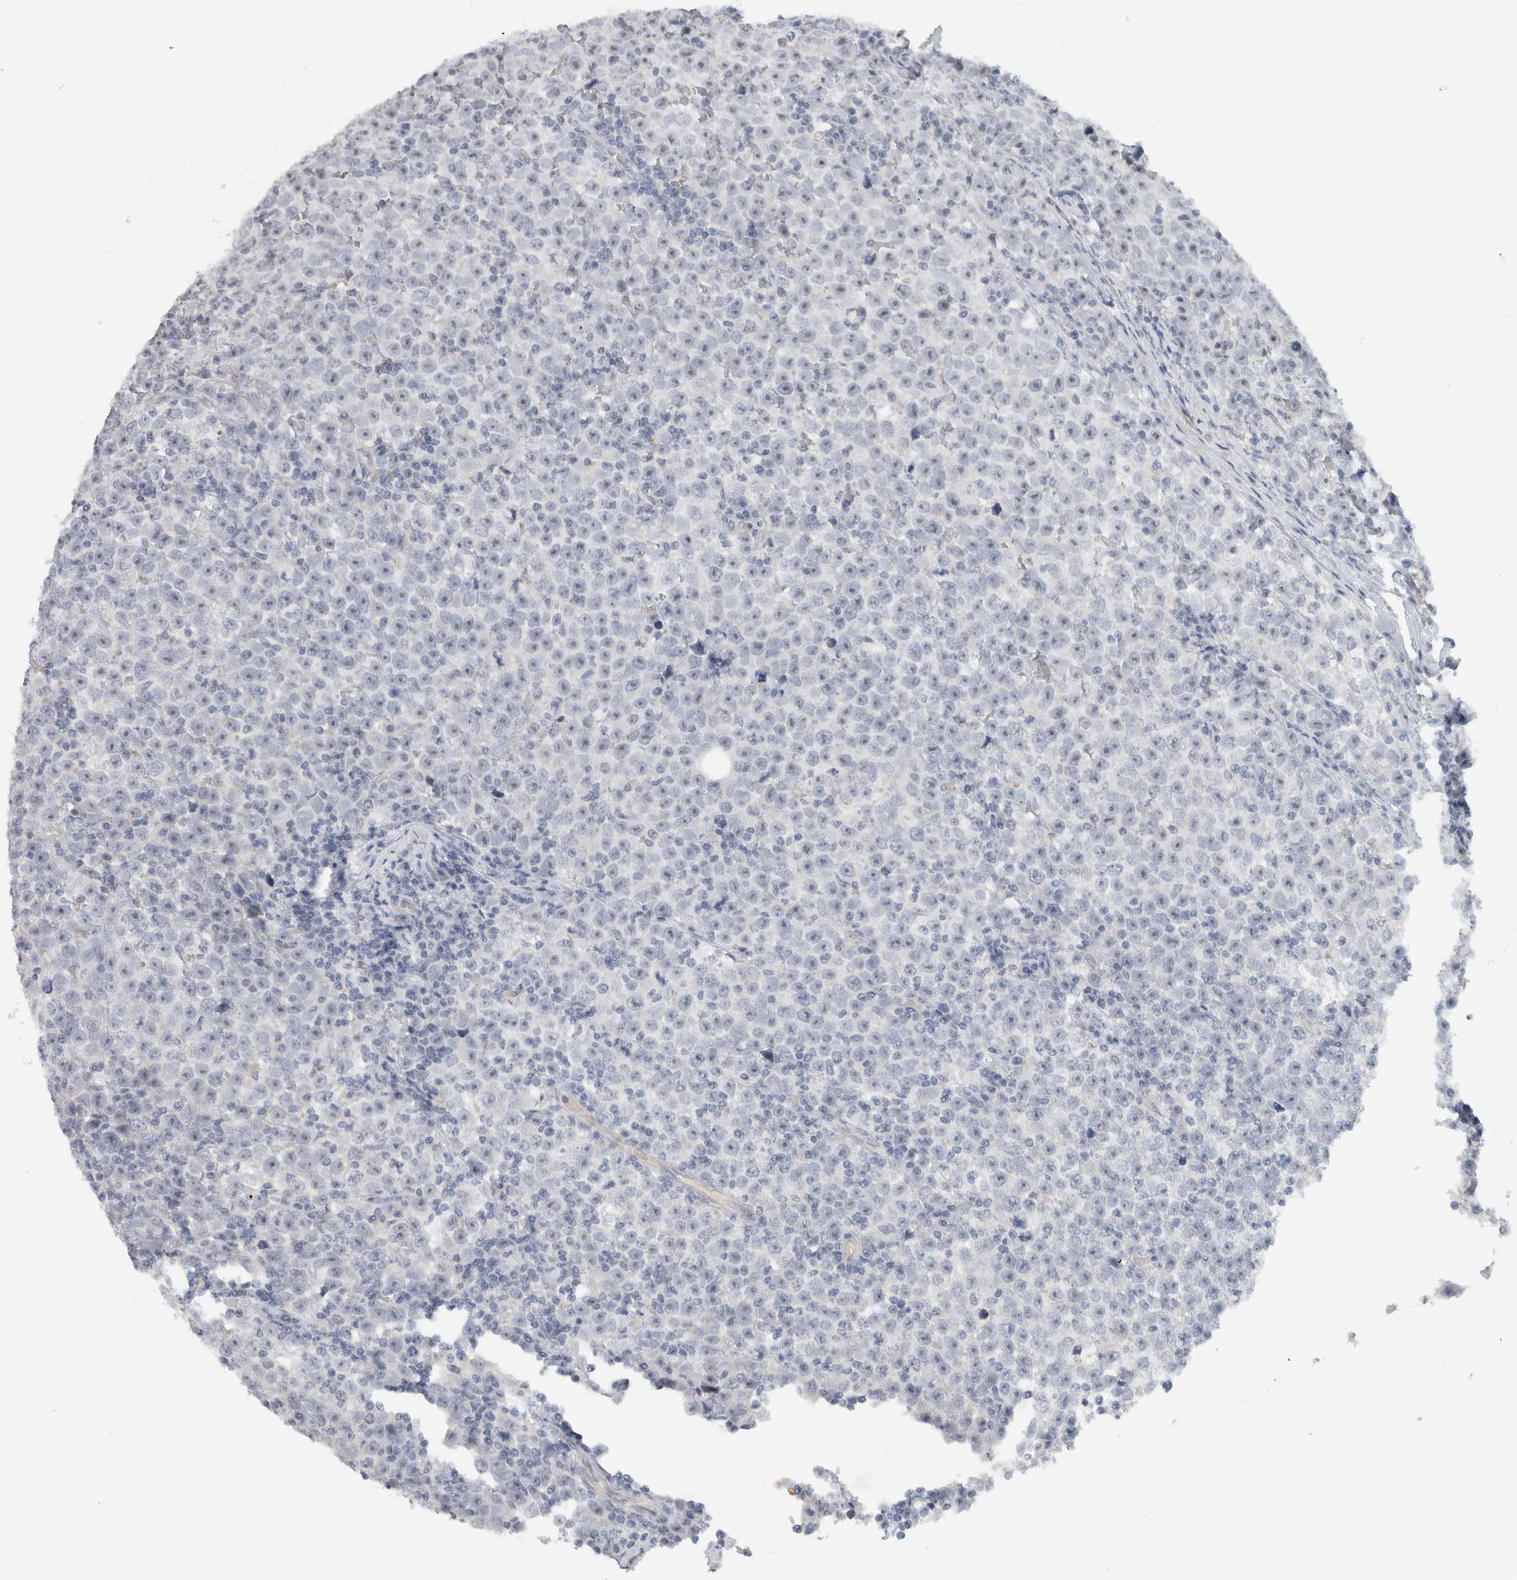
{"staining": {"intensity": "negative", "quantity": "none", "location": "none"}, "tissue": "testis cancer", "cell_type": "Tumor cells", "image_type": "cancer", "snomed": [{"axis": "morphology", "description": "Seminoma, NOS"}, {"axis": "topography", "description": "Testis"}], "caption": "Seminoma (testis) was stained to show a protein in brown. There is no significant positivity in tumor cells. (DAB immunohistochemistry (IHC) visualized using brightfield microscopy, high magnification).", "gene": "FMR1NB", "patient": {"sex": "male", "age": 43}}